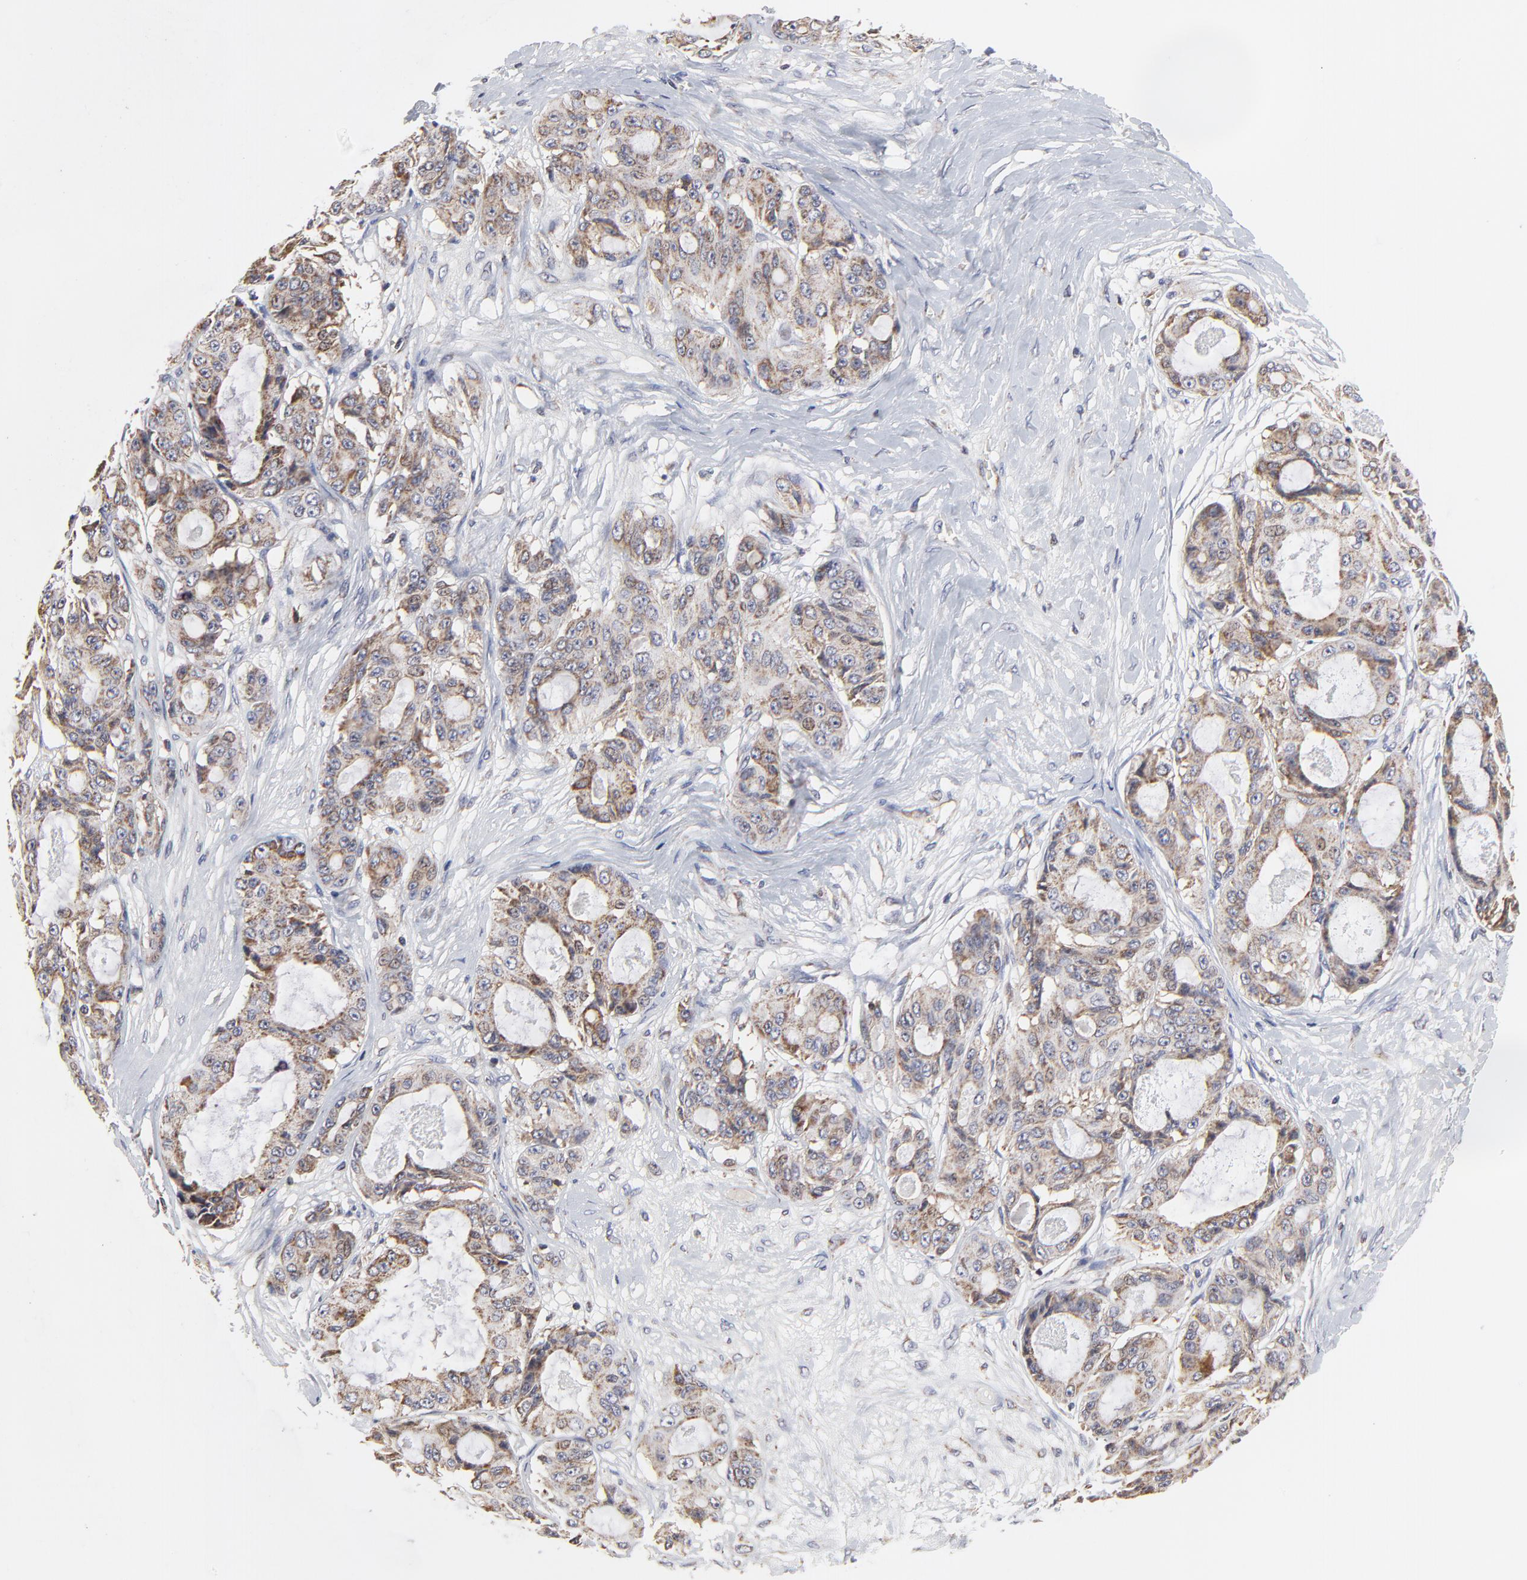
{"staining": {"intensity": "weak", "quantity": ">75%", "location": "cytoplasmic/membranous"}, "tissue": "ovarian cancer", "cell_type": "Tumor cells", "image_type": "cancer", "snomed": [{"axis": "morphology", "description": "Carcinoma, endometroid"}, {"axis": "topography", "description": "Ovary"}], "caption": "Weak cytoplasmic/membranous staining is present in approximately >75% of tumor cells in ovarian cancer (endometroid carcinoma). The staining was performed using DAB to visualize the protein expression in brown, while the nuclei were stained in blue with hematoxylin (Magnification: 20x).", "gene": "ZNF550", "patient": {"sex": "female", "age": 61}}